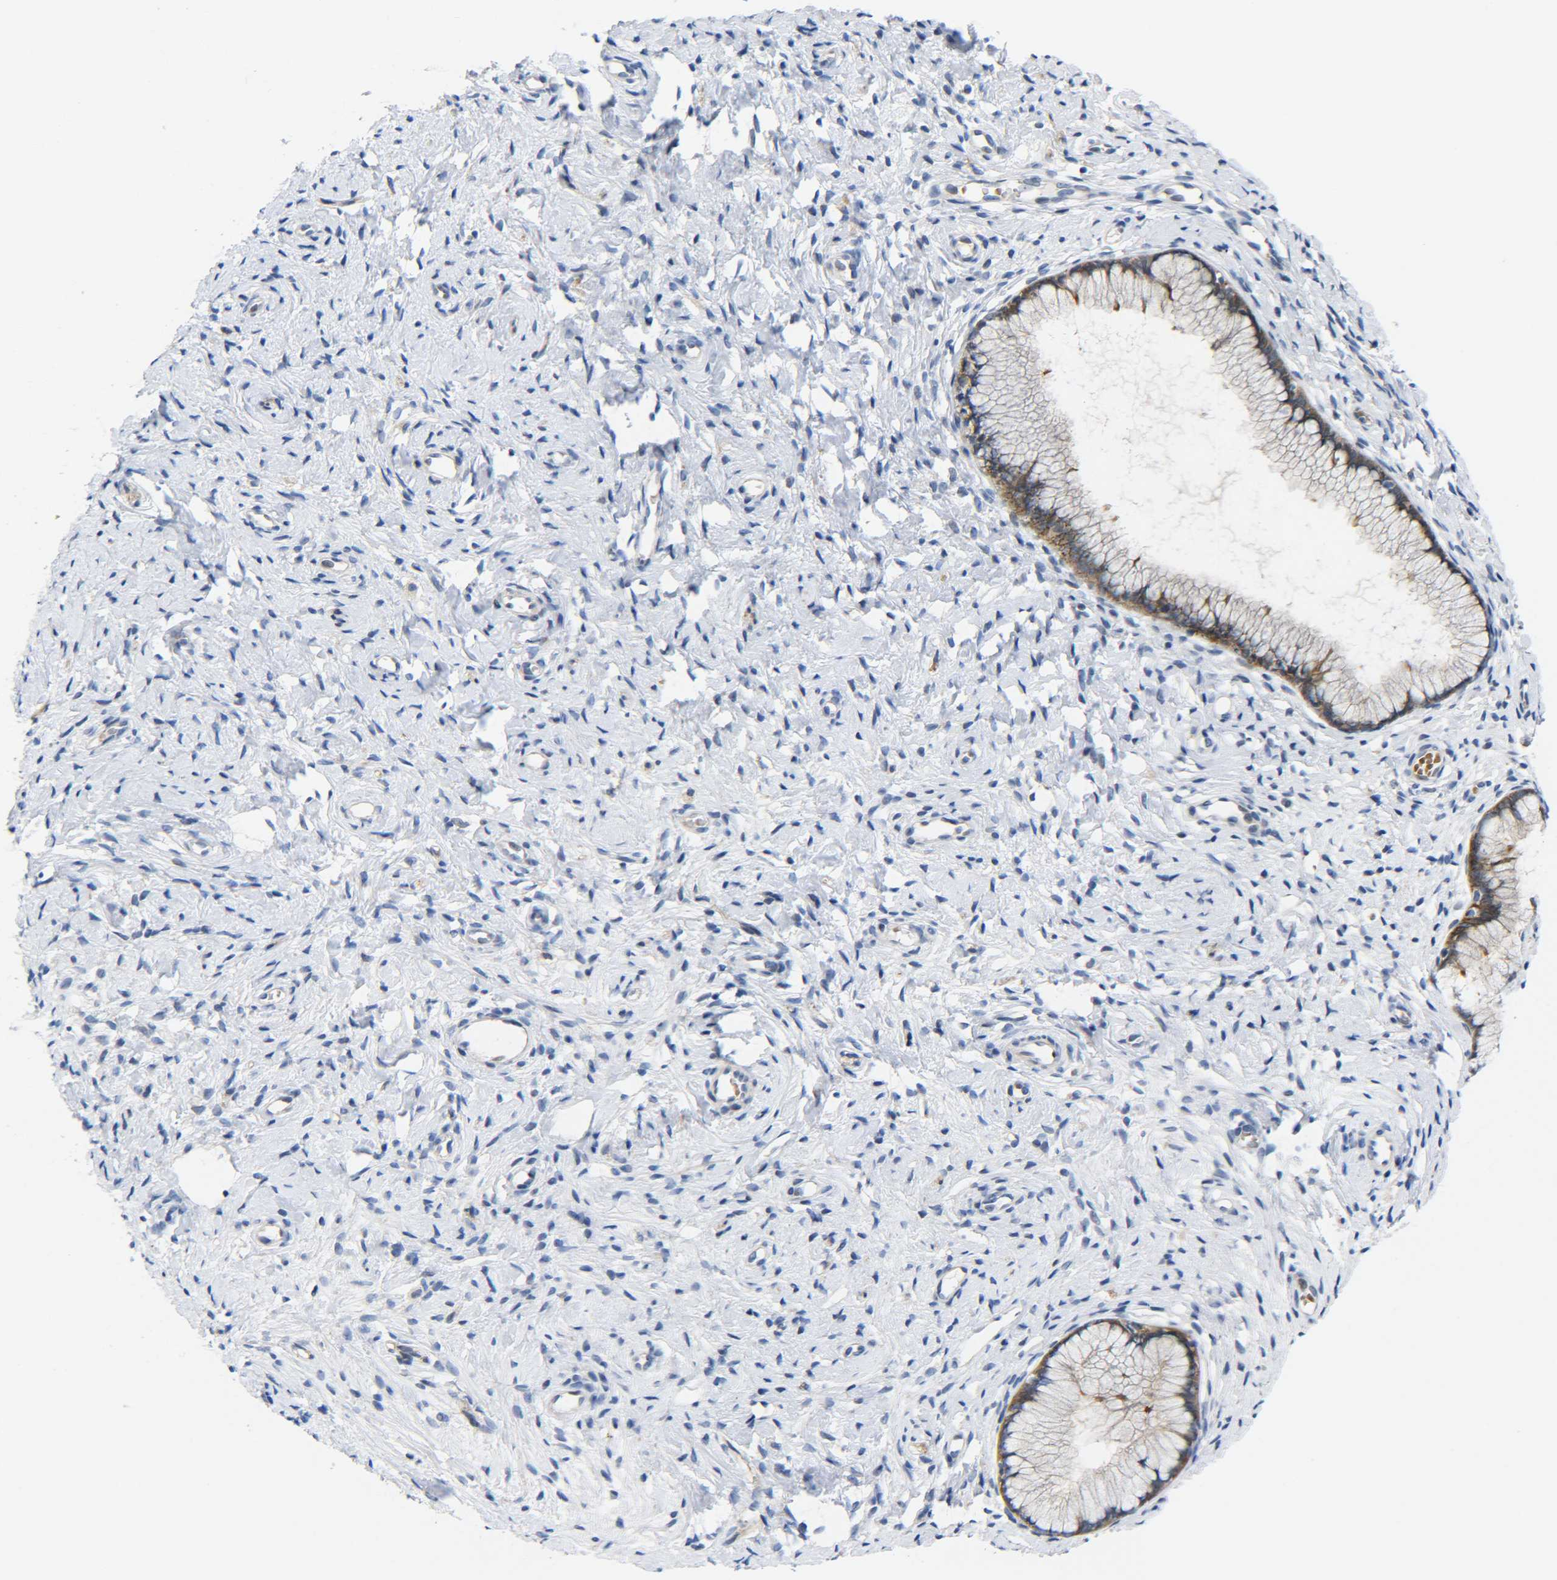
{"staining": {"intensity": "moderate", "quantity": "25%-75%", "location": "cytoplasmic/membranous"}, "tissue": "cervix", "cell_type": "Glandular cells", "image_type": "normal", "snomed": [{"axis": "morphology", "description": "Normal tissue, NOS"}, {"axis": "topography", "description": "Cervix"}], "caption": "About 25%-75% of glandular cells in unremarkable cervix show moderate cytoplasmic/membranous protein positivity as visualized by brown immunohistochemical staining.", "gene": "CMTM1", "patient": {"sex": "female", "age": 65}}